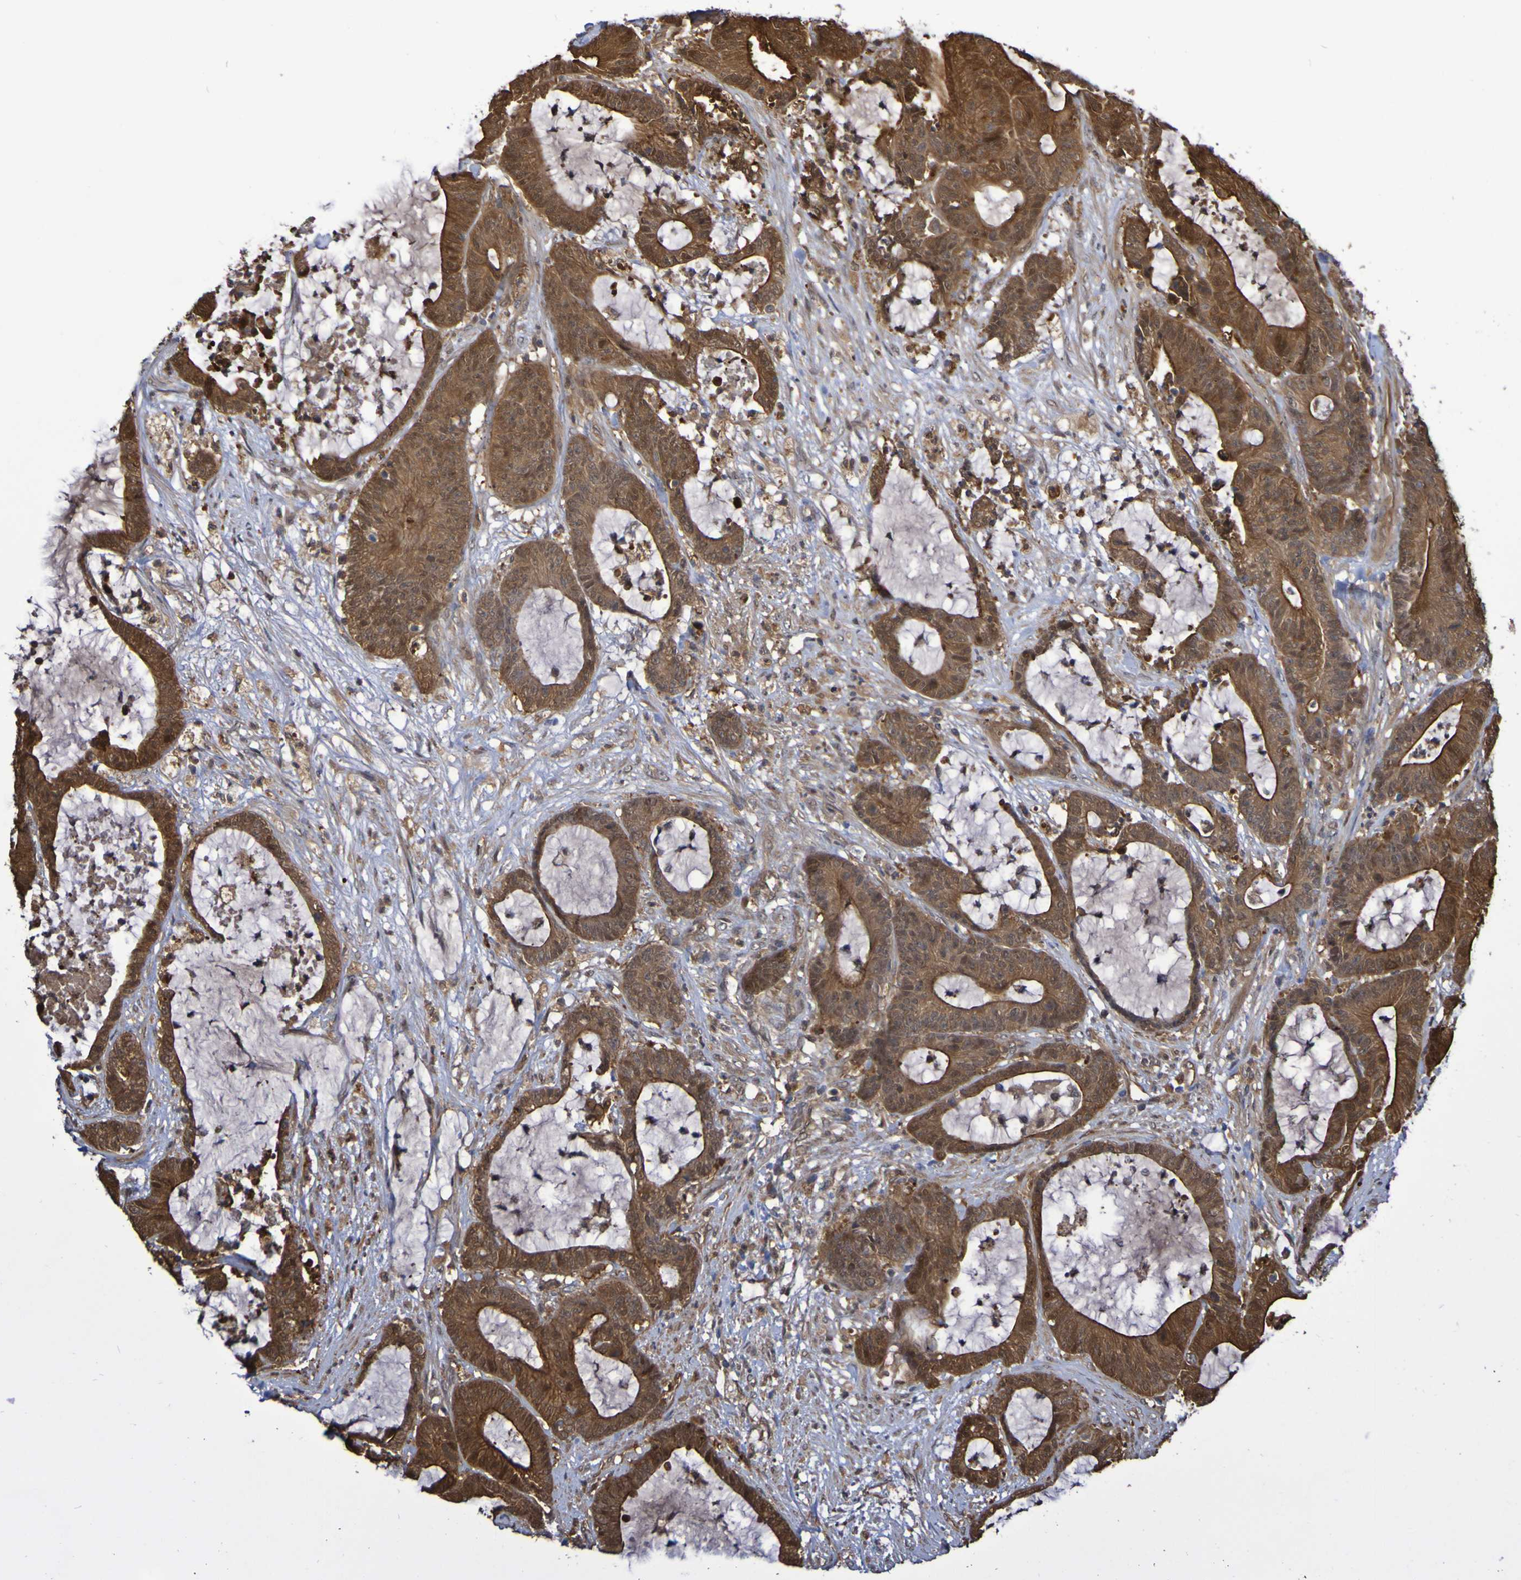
{"staining": {"intensity": "strong", "quantity": ">75%", "location": "cytoplasmic/membranous"}, "tissue": "colorectal cancer", "cell_type": "Tumor cells", "image_type": "cancer", "snomed": [{"axis": "morphology", "description": "Adenocarcinoma, NOS"}, {"axis": "topography", "description": "Colon"}], "caption": "Approximately >75% of tumor cells in human colorectal adenocarcinoma show strong cytoplasmic/membranous protein staining as visualized by brown immunohistochemical staining.", "gene": "SERPINB6", "patient": {"sex": "female", "age": 84}}